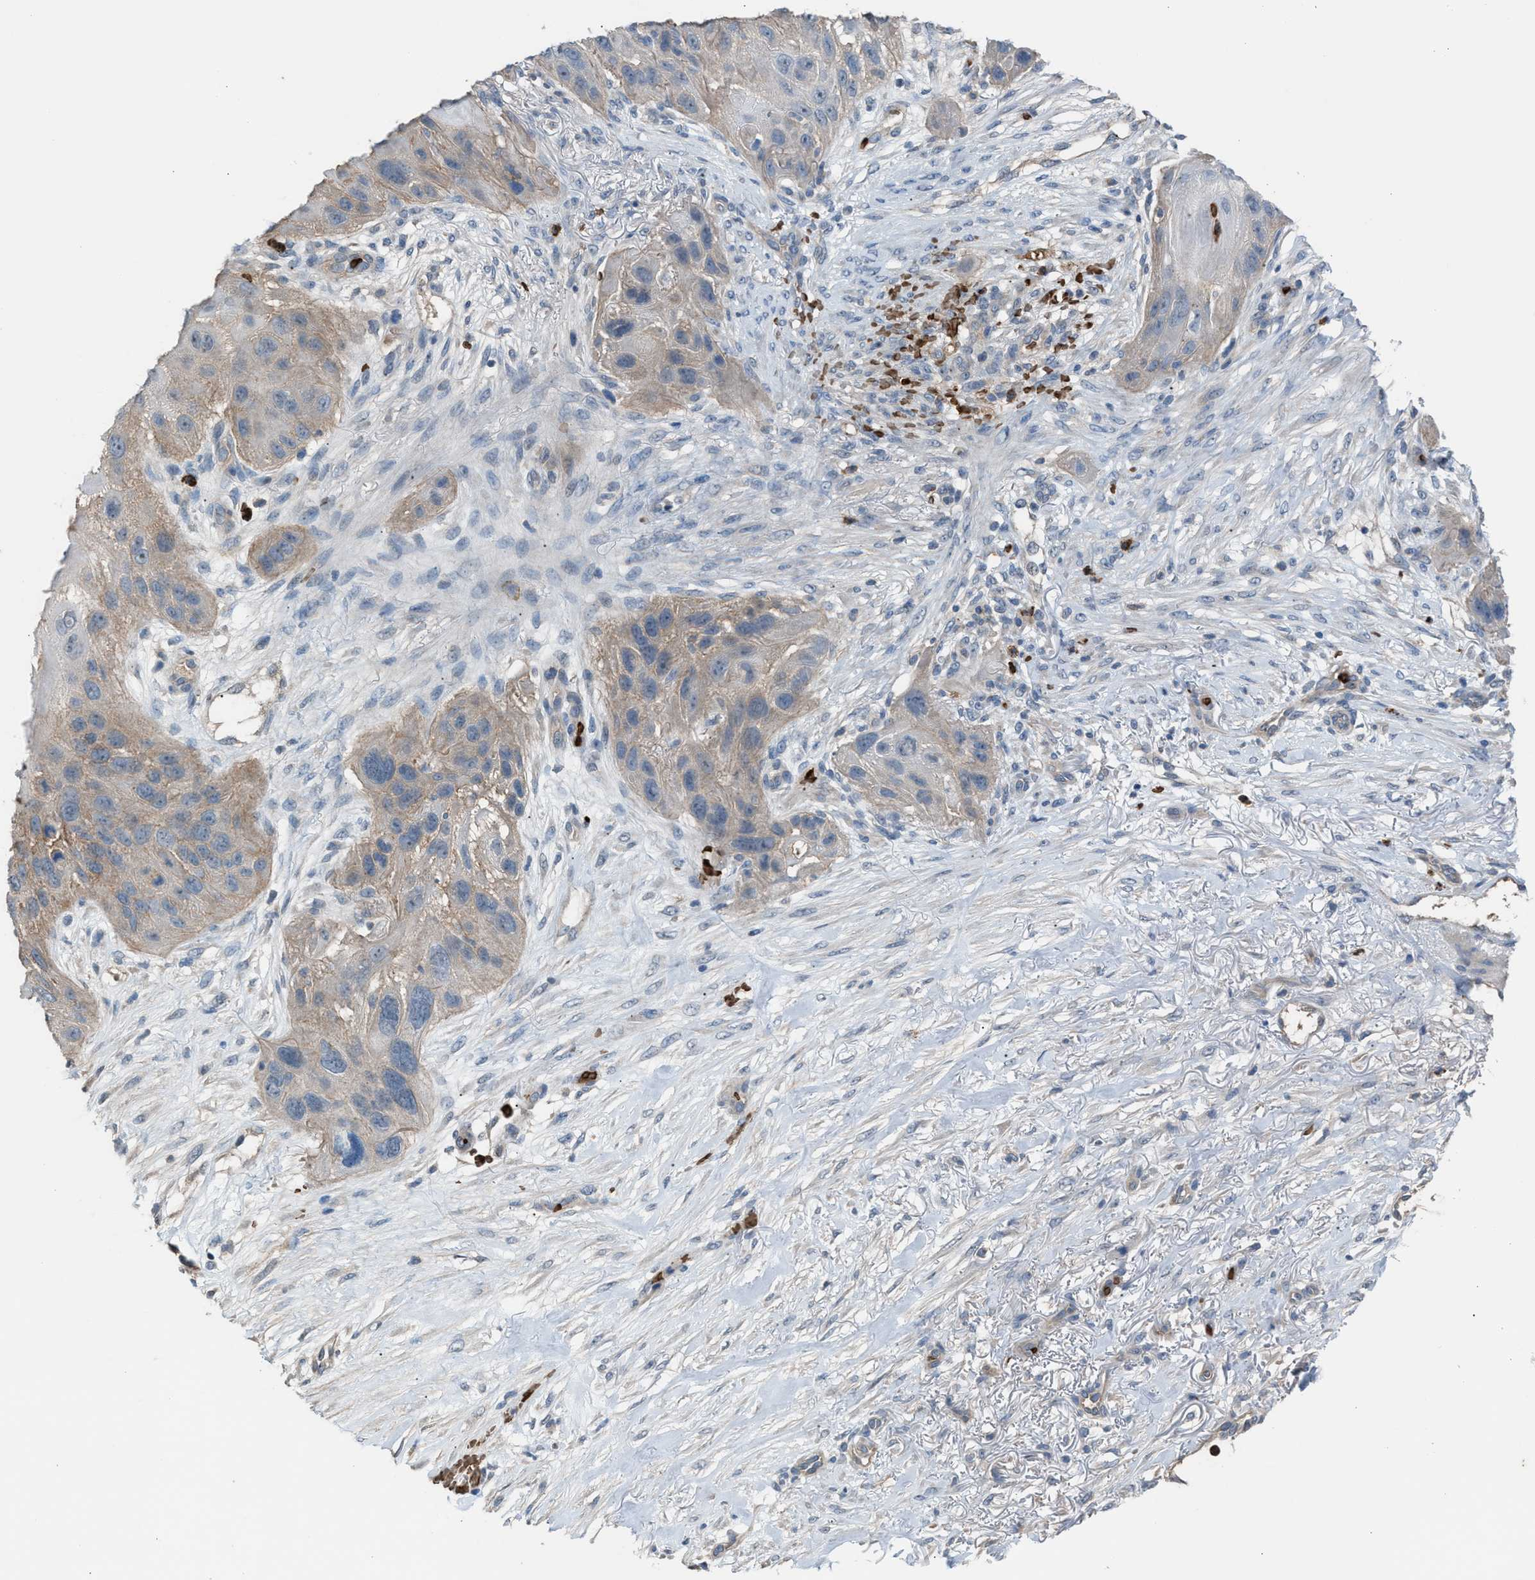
{"staining": {"intensity": "weak", "quantity": "25%-75%", "location": "cytoplasmic/membranous"}, "tissue": "skin cancer", "cell_type": "Tumor cells", "image_type": "cancer", "snomed": [{"axis": "morphology", "description": "Squamous cell carcinoma, NOS"}, {"axis": "topography", "description": "Skin"}], "caption": "IHC of skin cancer (squamous cell carcinoma) demonstrates low levels of weak cytoplasmic/membranous expression in approximately 25%-75% of tumor cells.", "gene": "CFAP77", "patient": {"sex": "female", "age": 77}}